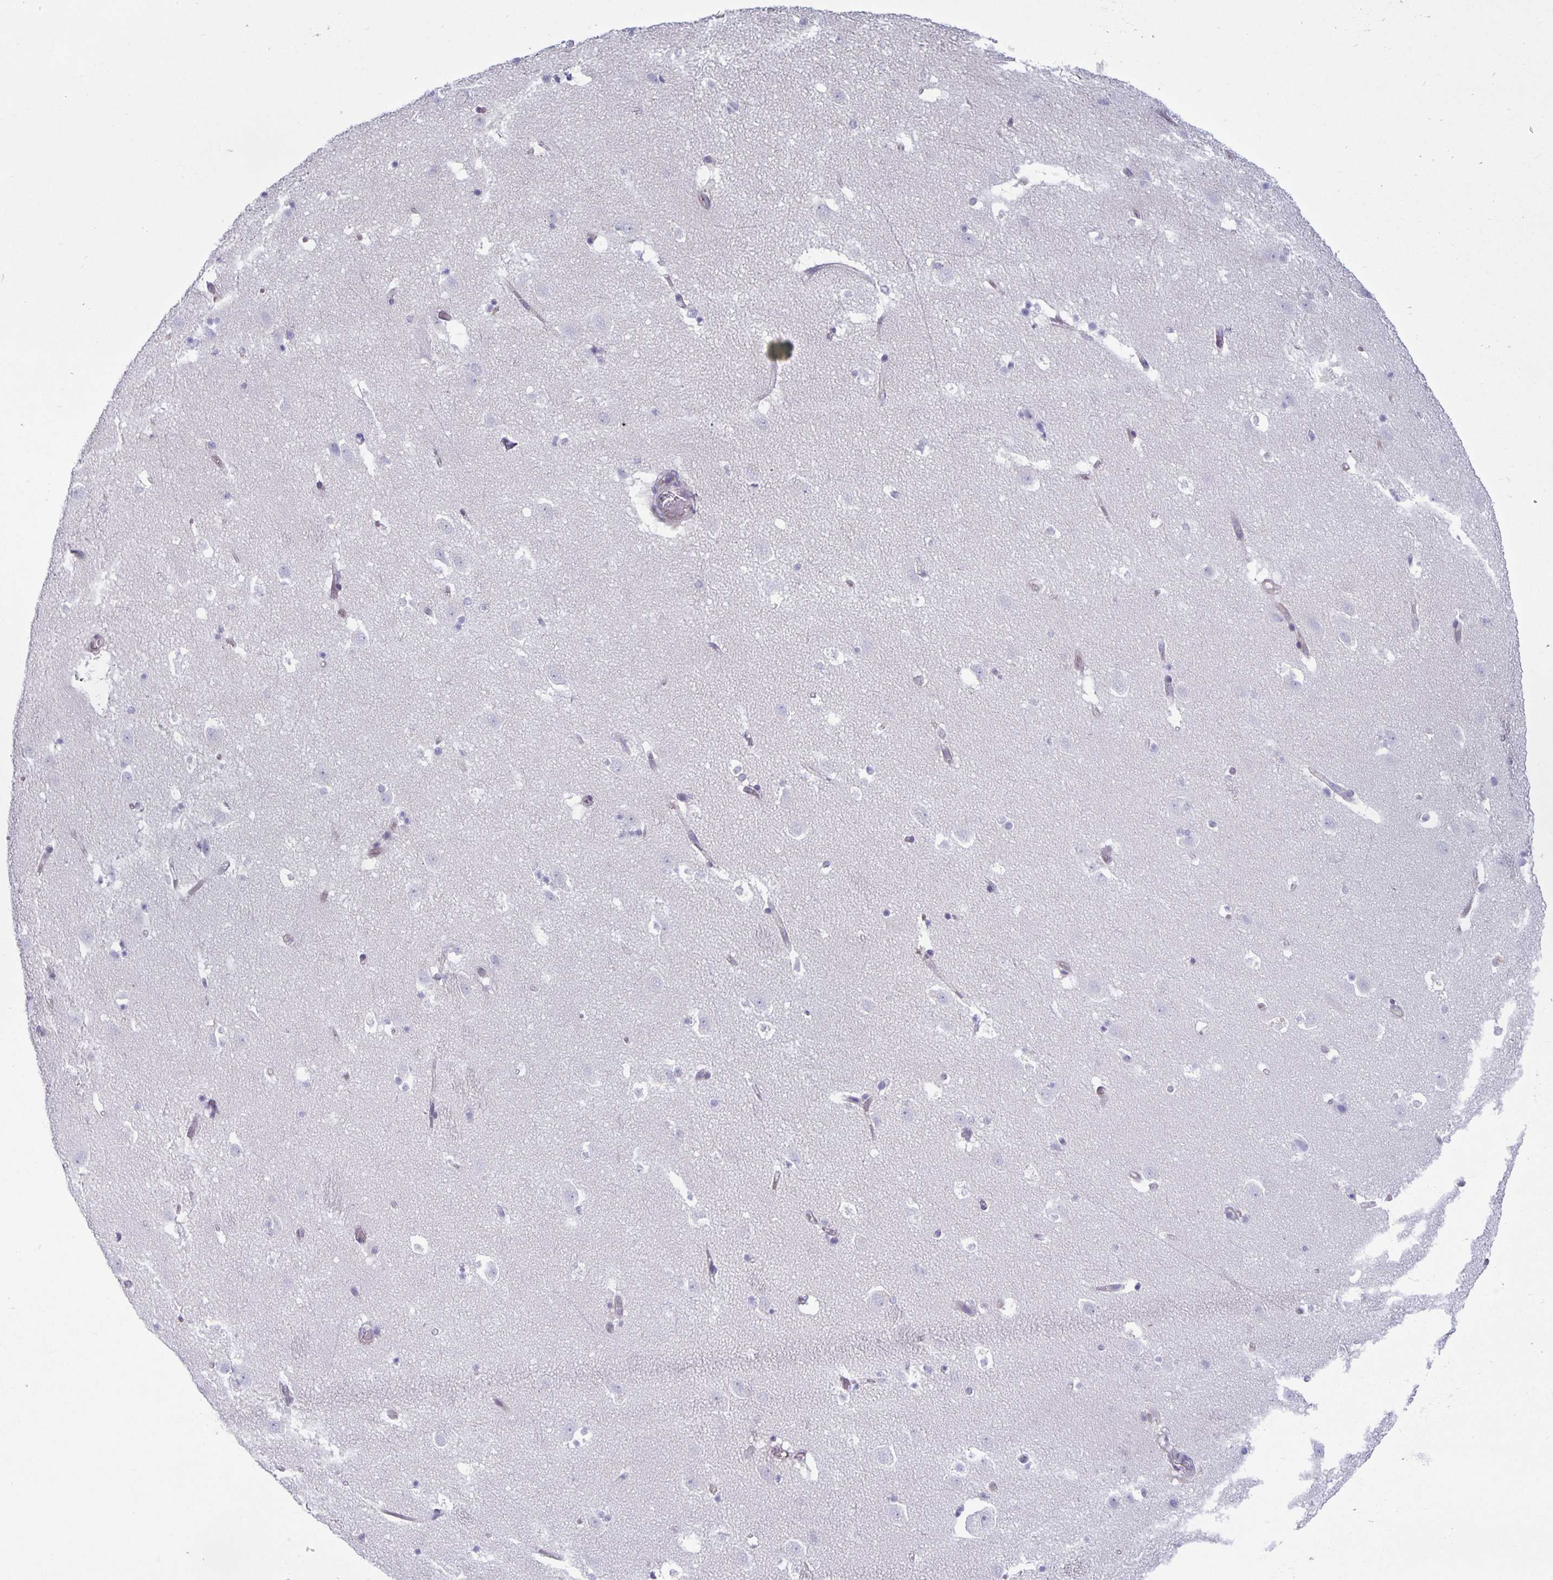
{"staining": {"intensity": "negative", "quantity": "none", "location": "none"}, "tissue": "caudate", "cell_type": "Glial cells", "image_type": "normal", "snomed": [{"axis": "morphology", "description": "Normal tissue, NOS"}, {"axis": "topography", "description": "Lateral ventricle wall"}], "caption": "A high-resolution image shows immunohistochemistry staining of benign caudate, which reveals no significant expression in glial cells. Brightfield microscopy of immunohistochemistry stained with DAB (brown) and hematoxylin (blue), captured at high magnification.", "gene": "PLCB3", "patient": {"sex": "male", "age": 37}}